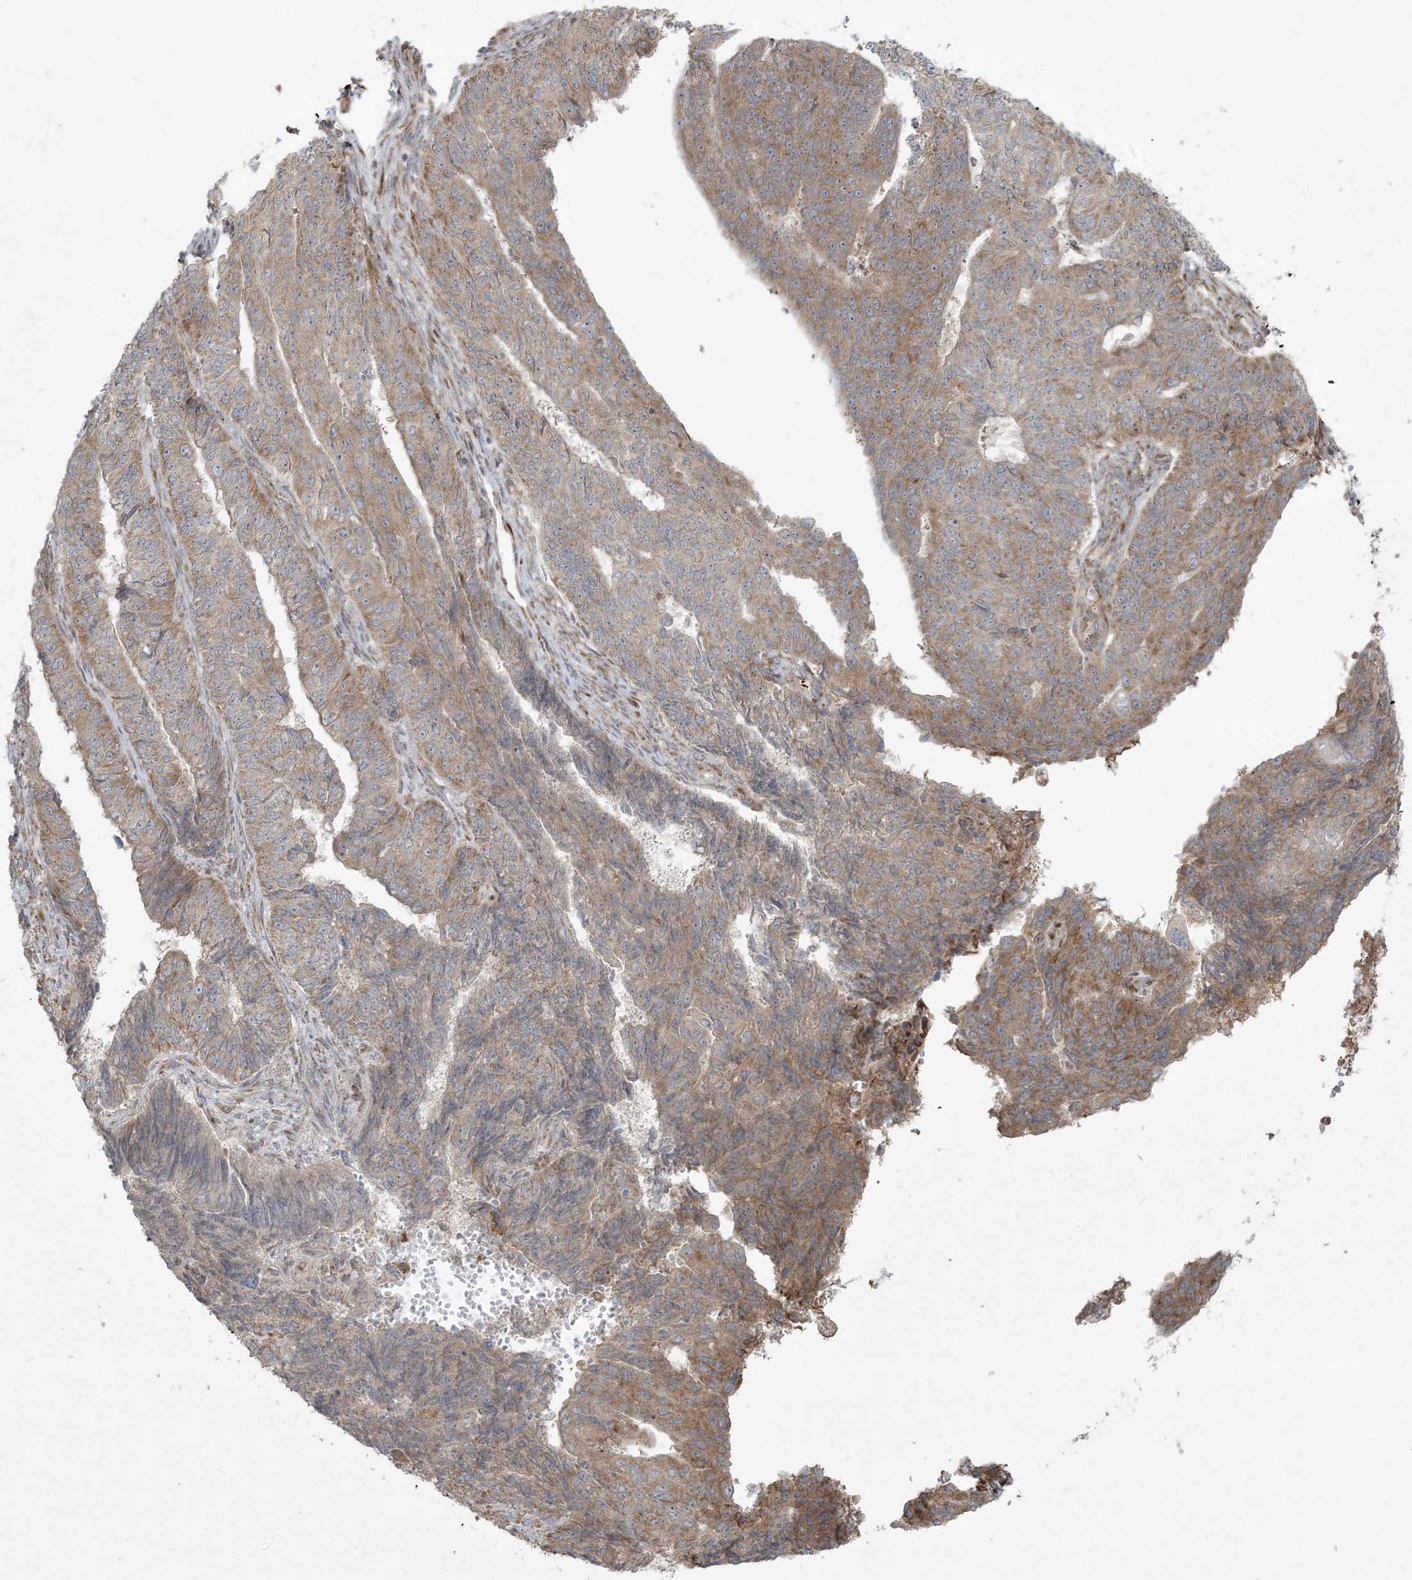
{"staining": {"intensity": "moderate", "quantity": ">75%", "location": "cytoplasmic/membranous"}, "tissue": "endometrial cancer", "cell_type": "Tumor cells", "image_type": "cancer", "snomed": [{"axis": "morphology", "description": "Adenocarcinoma, NOS"}, {"axis": "topography", "description": "Endometrium"}], "caption": "Moderate cytoplasmic/membranous staining for a protein is seen in approximately >75% of tumor cells of endometrial cancer (adenocarcinoma) using immunohistochemistry.", "gene": "ZNF263", "patient": {"sex": "female", "age": 32}}